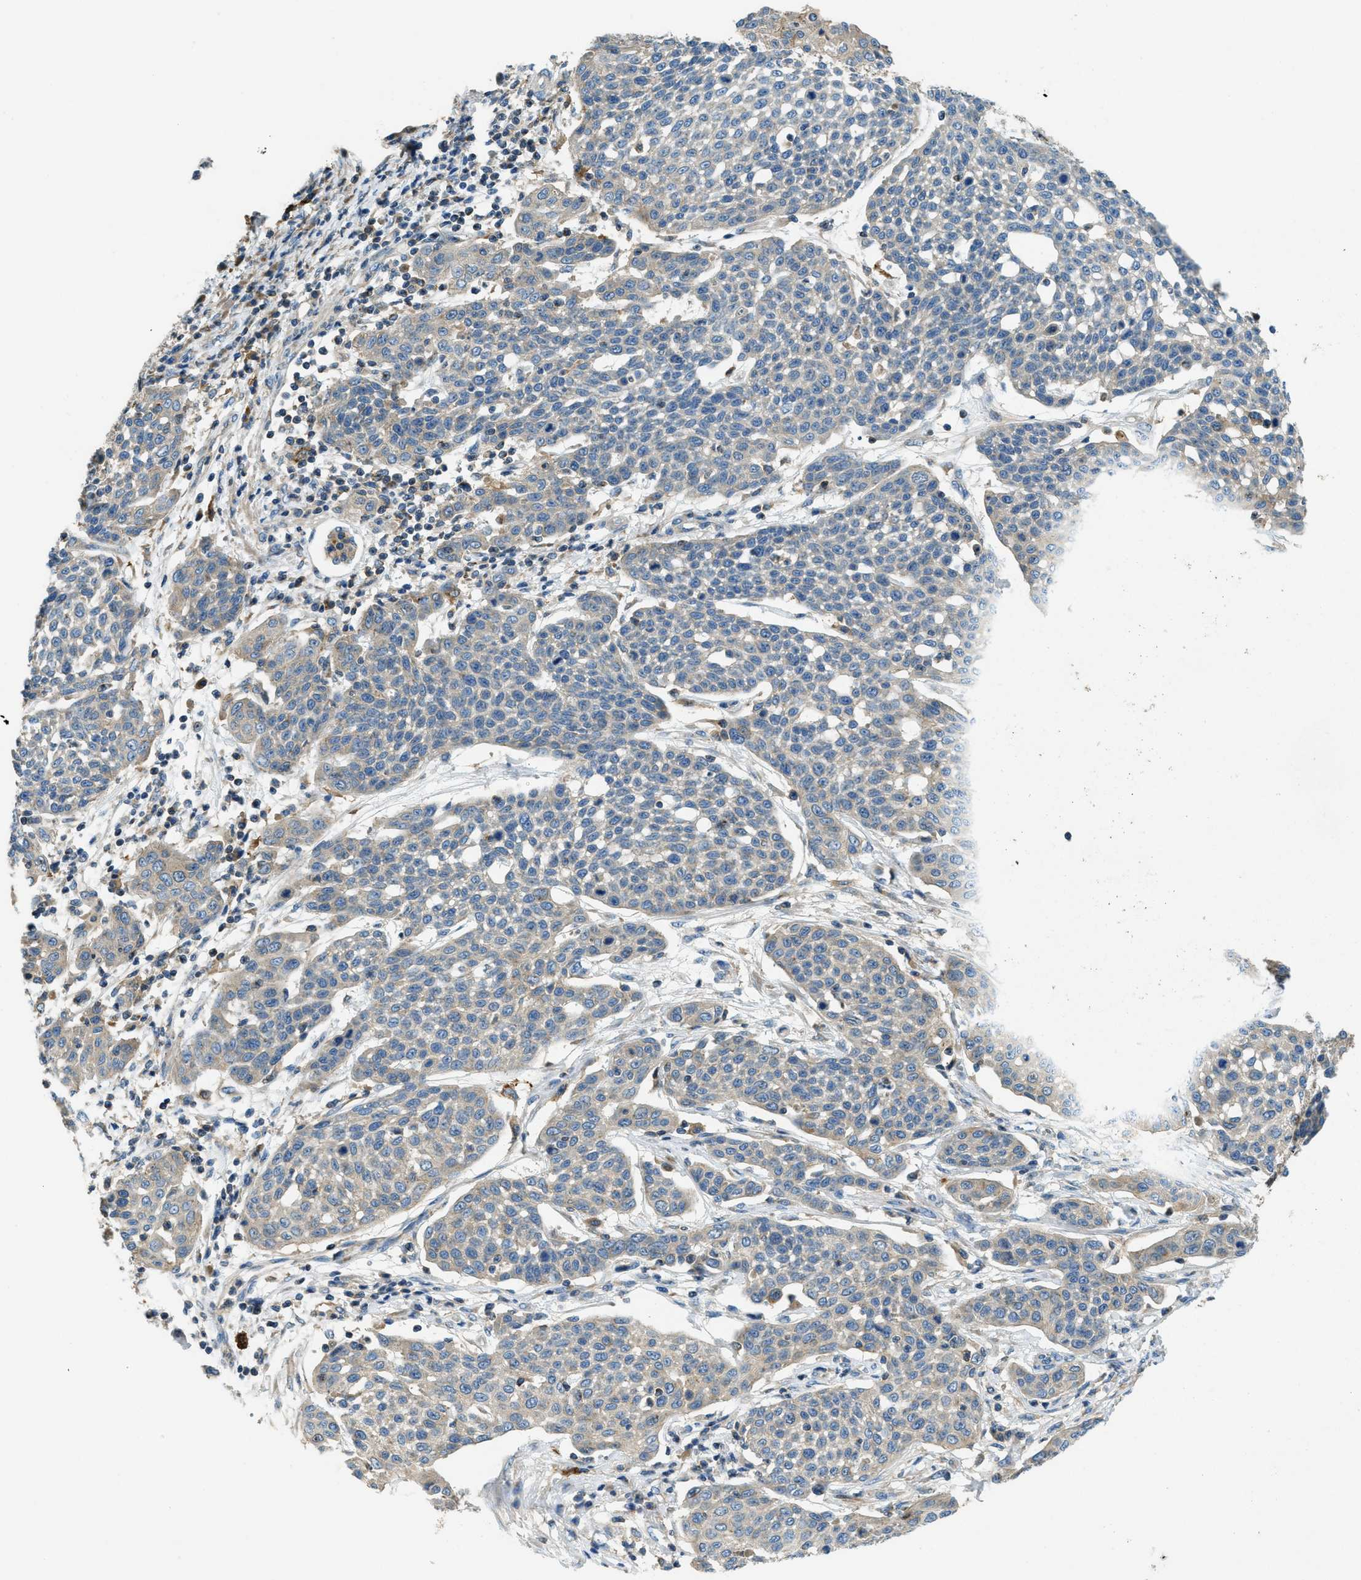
{"staining": {"intensity": "weak", "quantity": "<25%", "location": "cytoplasmic/membranous"}, "tissue": "cervical cancer", "cell_type": "Tumor cells", "image_type": "cancer", "snomed": [{"axis": "morphology", "description": "Squamous cell carcinoma, NOS"}, {"axis": "topography", "description": "Cervix"}], "caption": "Human cervical cancer (squamous cell carcinoma) stained for a protein using IHC demonstrates no expression in tumor cells.", "gene": "RFFL", "patient": {"sex": "female", "age": 34}}